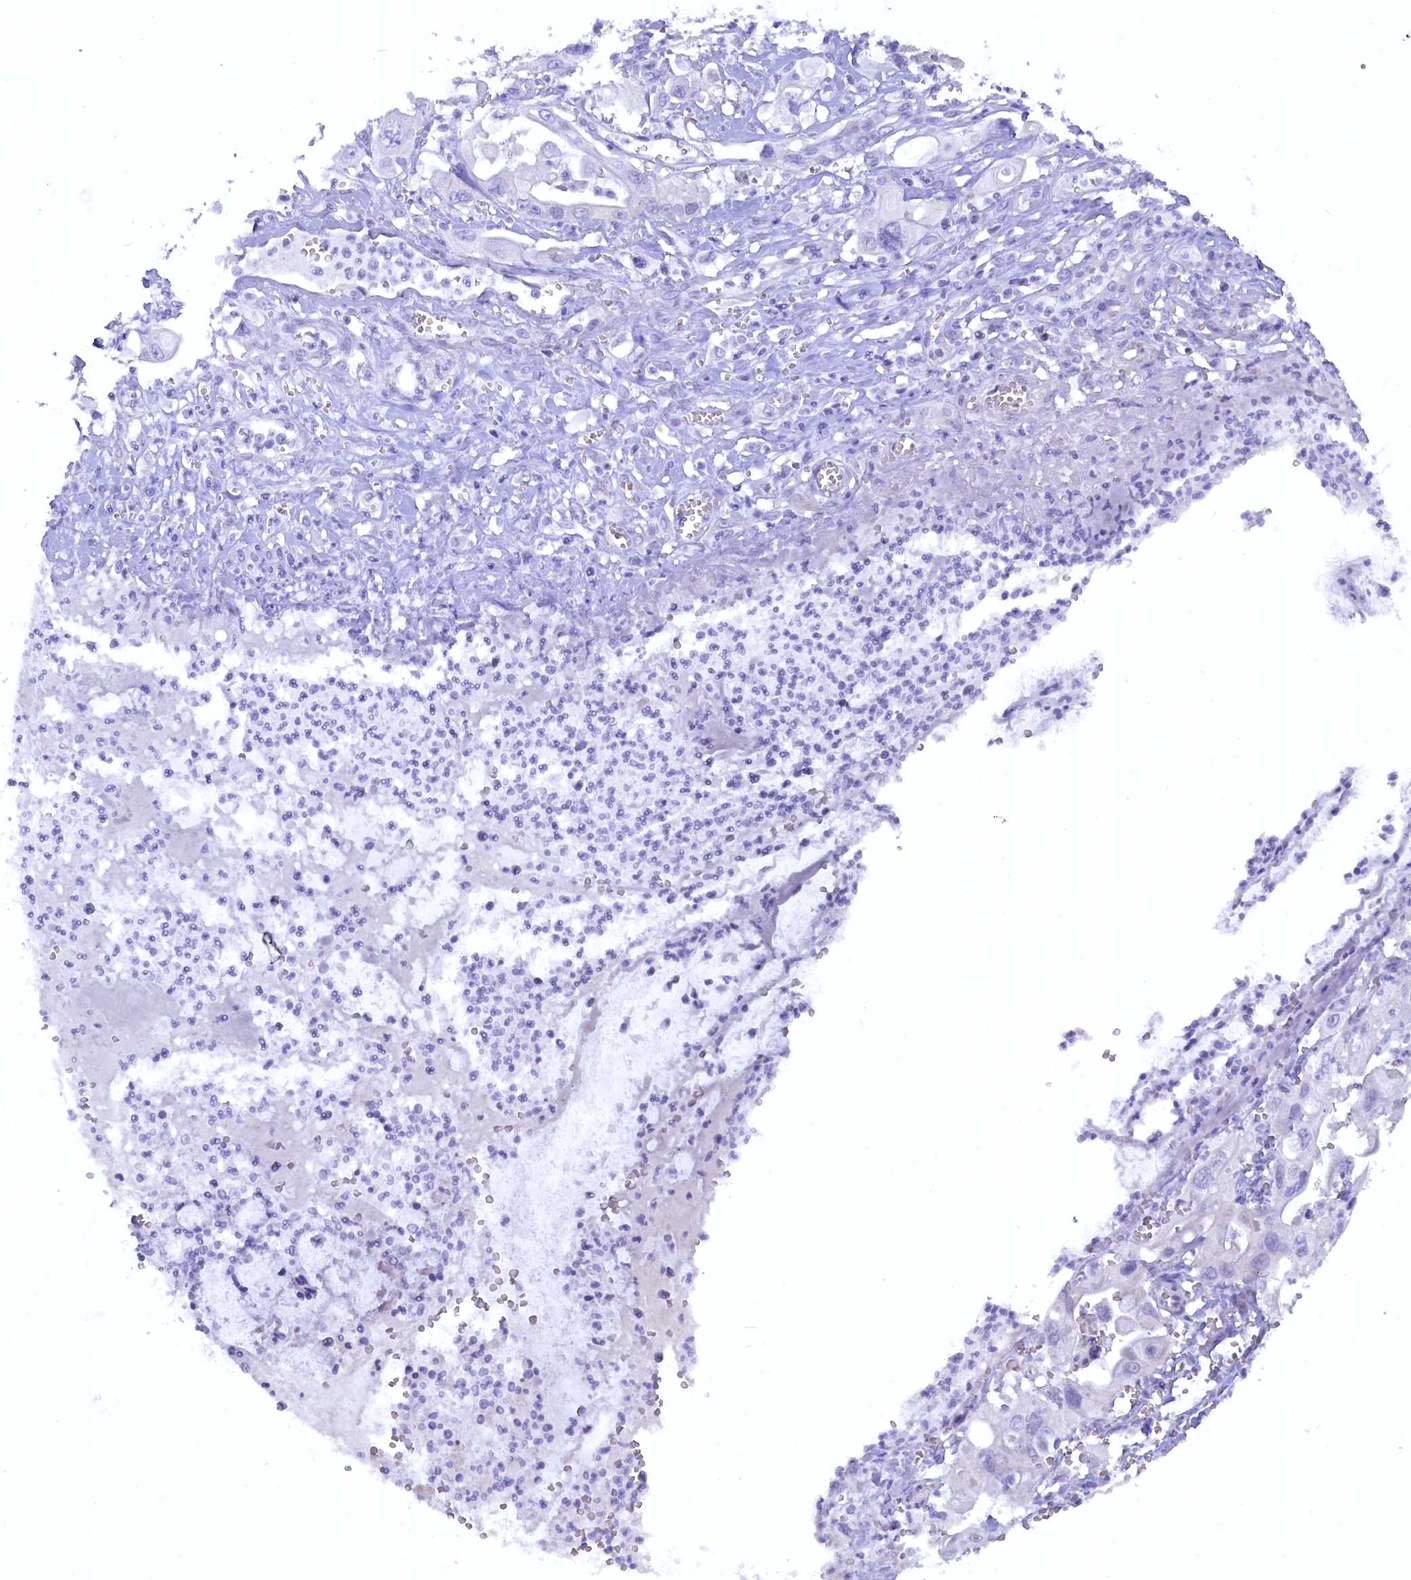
{"staining": {"intensity": "negative", "quantity": "none", "location": "none"}, "tissue": "pancreatic cancer", "cell_type": "Tumor cells", "image_type": "cancer", "snomed": [{"axis": "morphology", "description": "Adenocarcinoma, NOS"}, {"axis": "topography", "description": "Pancreas"}], "caption": "High magnification brightfield microscopy of adenocarcinoma (pancreatic) stained with DAB (brown) and counterstained with hematoxylin (blue): tumor cells show no significant positivity.", "gene": "ZSWIM4", "patient": {"sex": "male", "age": 68}}